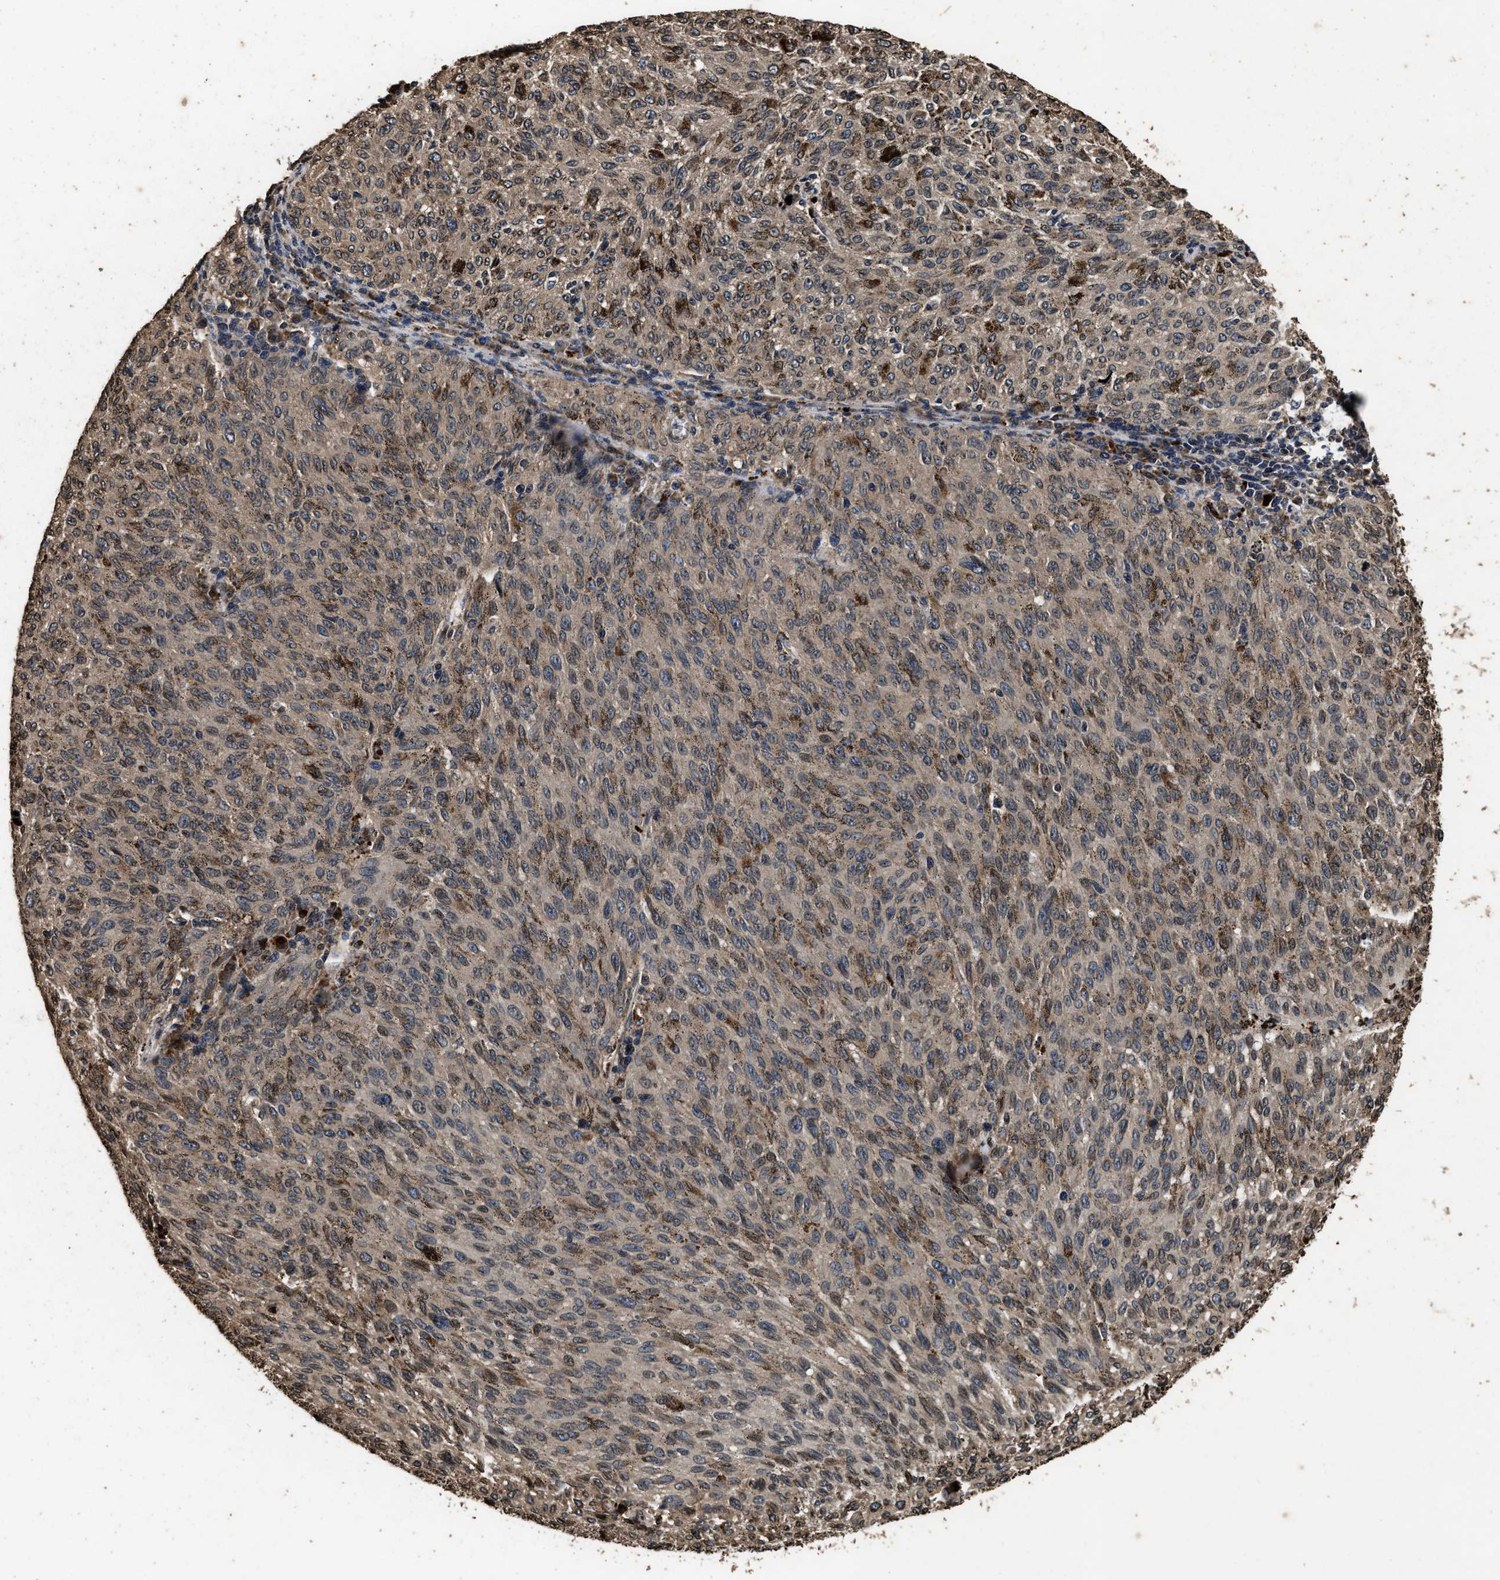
{"staining": {"intensity": "moderate", "quantity": "25%-75%", "location": "cytoplasmic/membranous"}, "tissue": "melanoma", "cell_type": "Tumor cells", "image_type": "cancer", "snomed": [{"axis": "morphology", "description": "Malignant melanoma, NOS"}, {"axis": "topography", "description": "Skin"}], "caption": "Tumor cells reveal medium levels of moderate cytoplasmic/membranous staining in approximately 25%-75% of cells in melanoma.", "gene": "ACCS", "patient": {"sex": "female", "age": 72}}